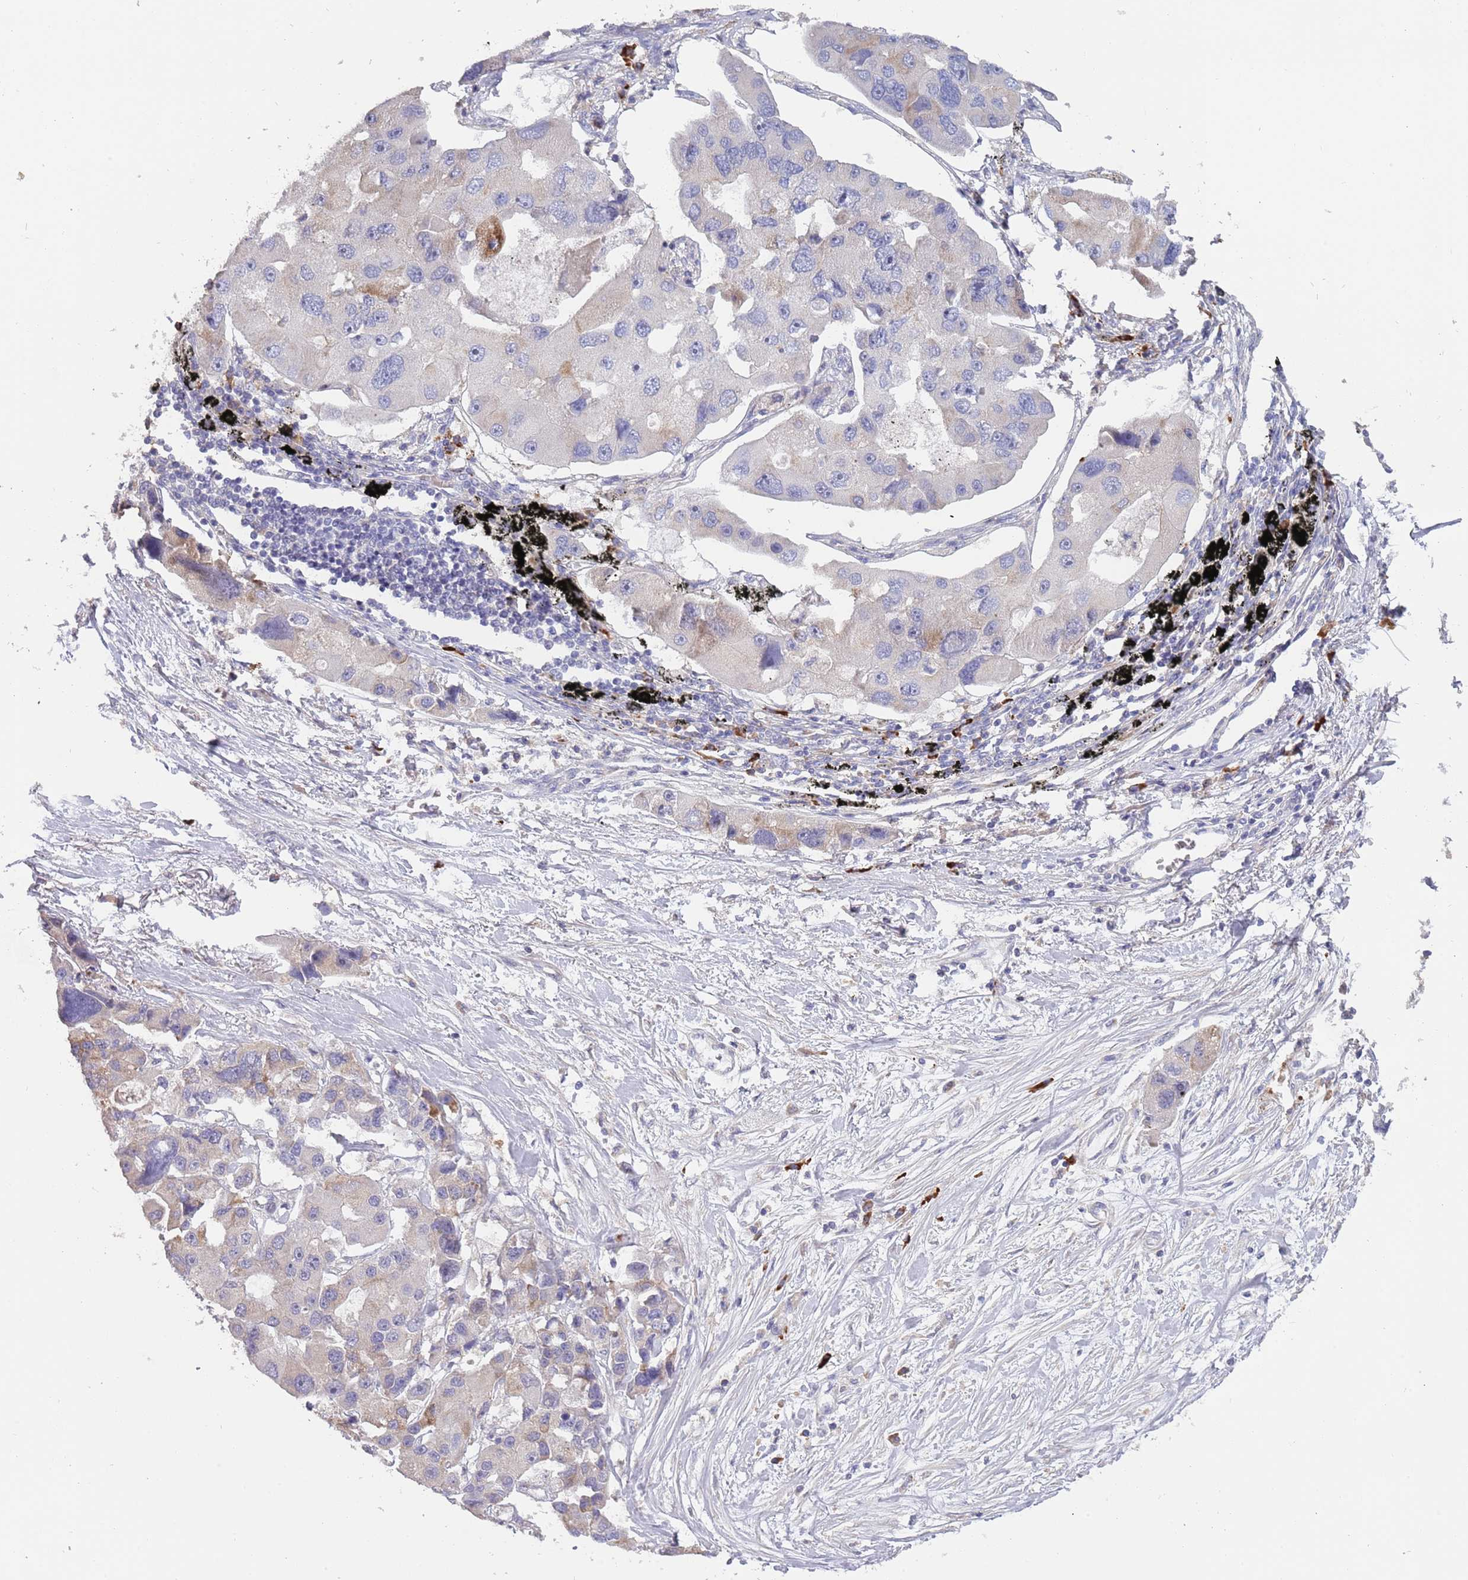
{"staining": {"intensity": "weak", "quantity": "<25%", "location": "cytoplasmic/membranous"}, "tissue": "lung cancer", "cell_type": "Tumor cells", "image_type": "cancer", "snomed": [{"axis": "morphology", "description": "Adenocarcinoma, NOS"}, {"axis": "topography", "description": "Lung"}], "caption": "This is an IHC image of lung adenocarcinoma. There is no staining in tumor cells.", "gene": "SUSD1", "patient": {"sex": "female", "age": 54}}